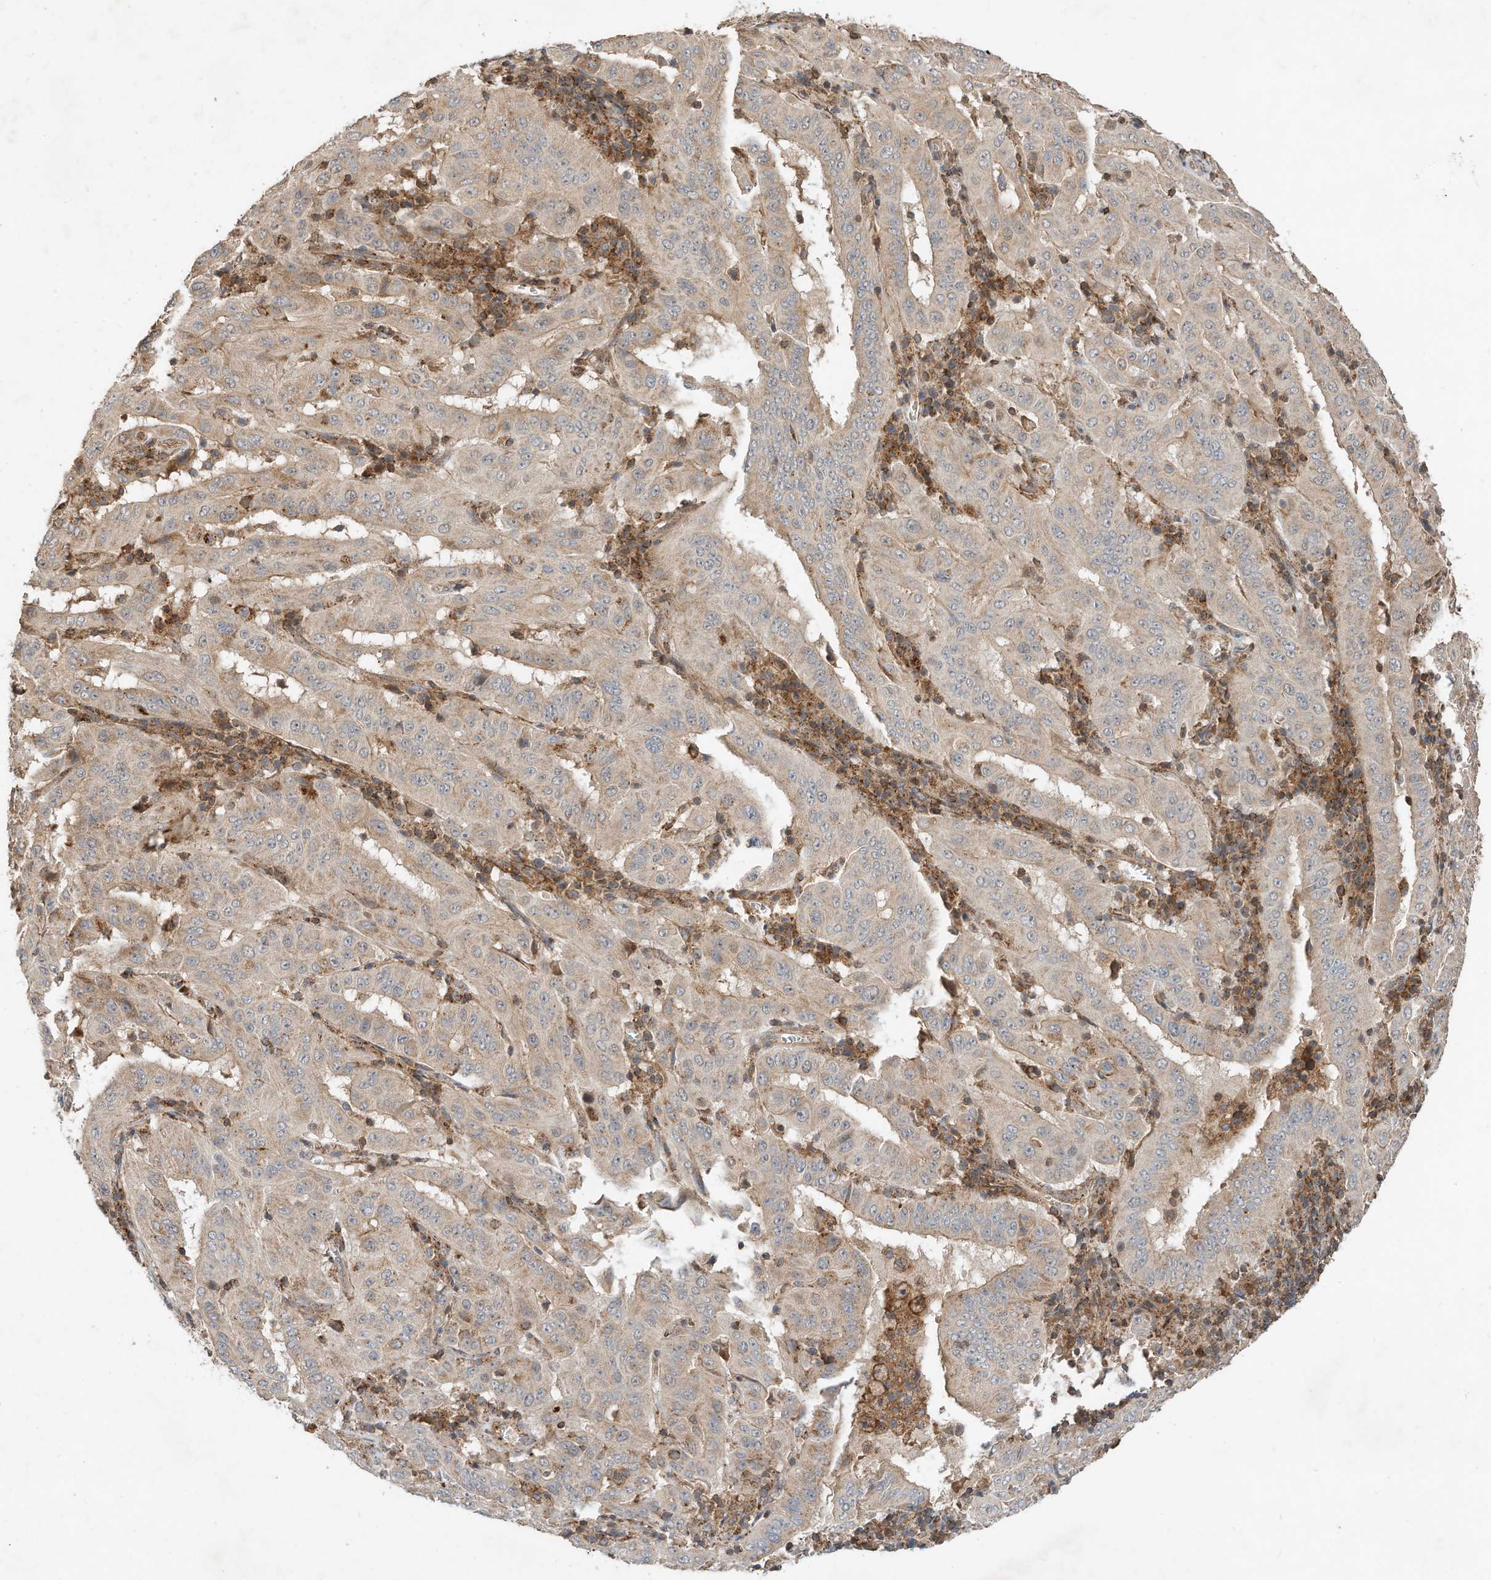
{"staining": {"intensity": "weak", "quantity": "25%-75%", "location": "cytoplasmic/membranous"}, "tissue": "pancreatic cancer", "cell_type": "Tumor cells", "image_type": "cancer", "snomed": [{"axis": "morphology", "description": "Adenocarcinoma, NOS"}, {"axis": "topography", "description": "Pancreas"}], "caption": "Pancreatic cancer stained with a protein marker shows weak staining in tumor cells.", "gene": "CPAMD8", "patient": {"sex": "male", "age": 63}}